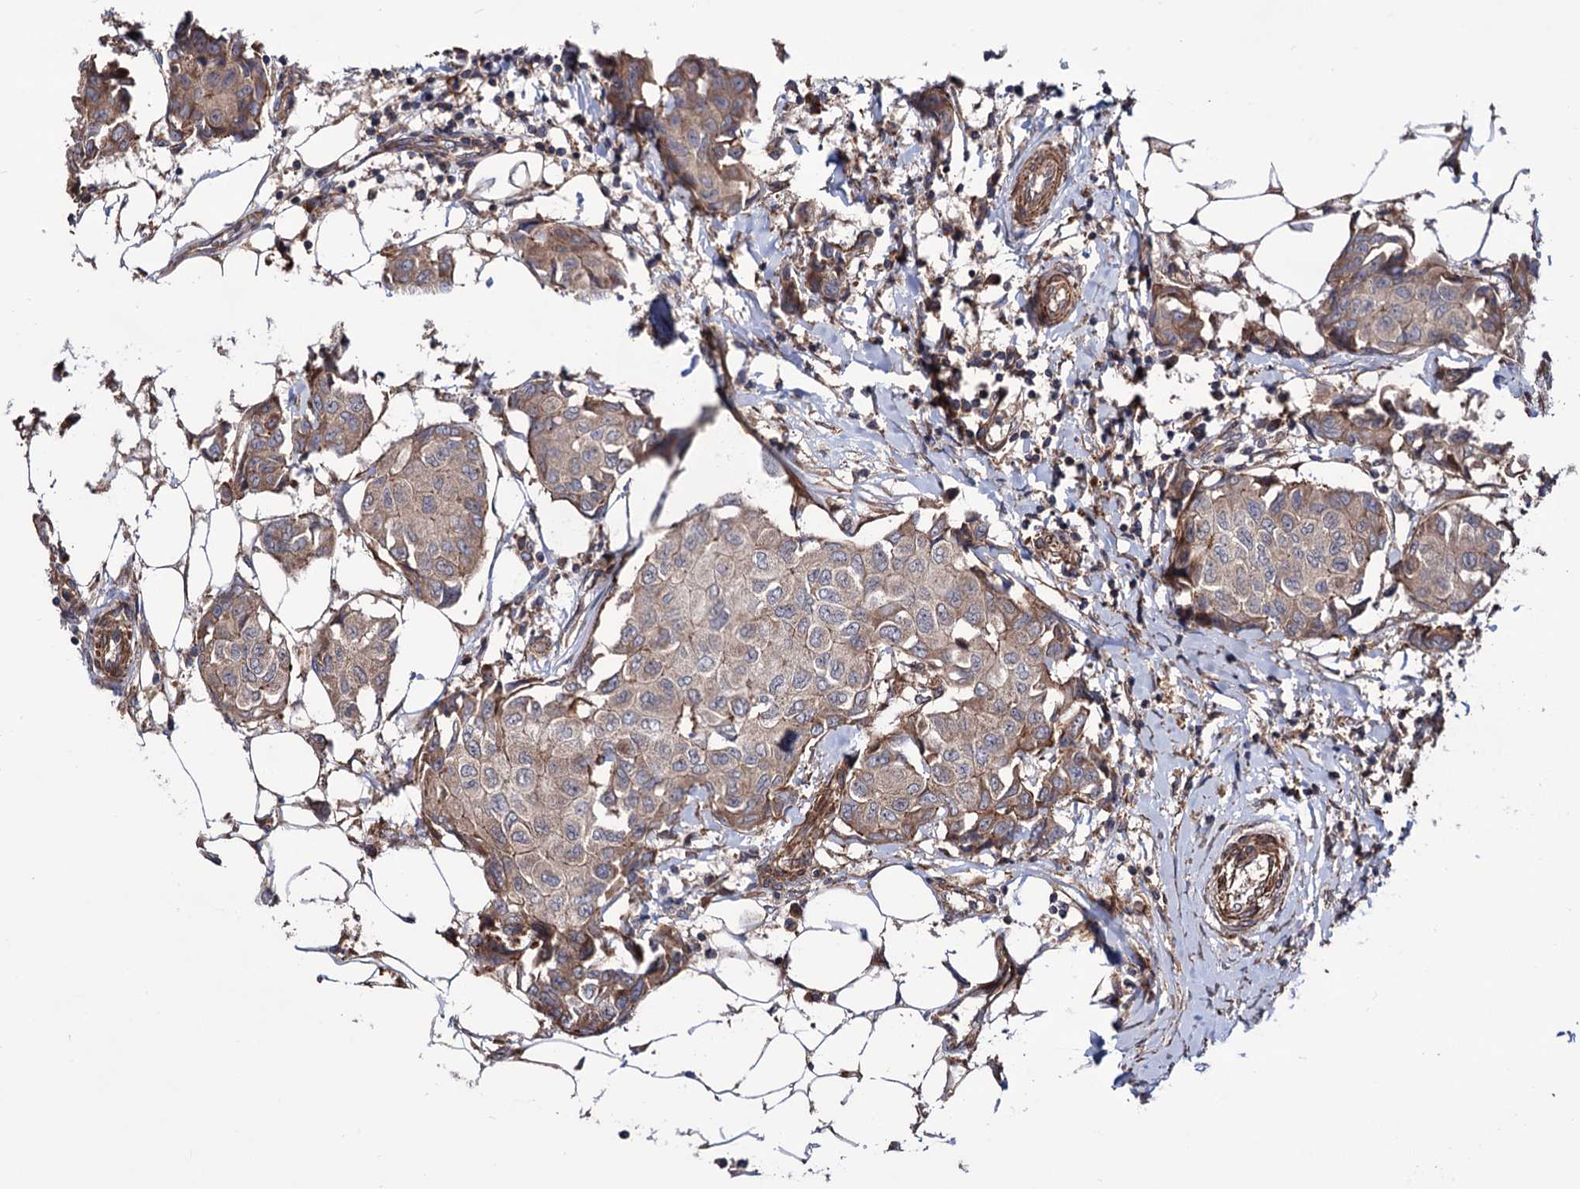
{"staining": {"intensity": "weak", "quantity": "25%-75%", "location": "cytoplasmic/membranous"}, "tissue": "breast cancer", "cell_type": "Tumor cells", "image_type": "cancer", "snomed": [{"axis": "morphology", "description": "Duct carcinoma"}, {"axis": "topography", "description": "Breast"}], "caption": "DAB immunohistochemical staining of invasive ductal carcinoma (breast) displays weak cytoplasmic/membranous protein expression in about 25%-75% of tumor cells.", "gene": "FERMT2", "patient": {"sex": "female", "age": 80}}